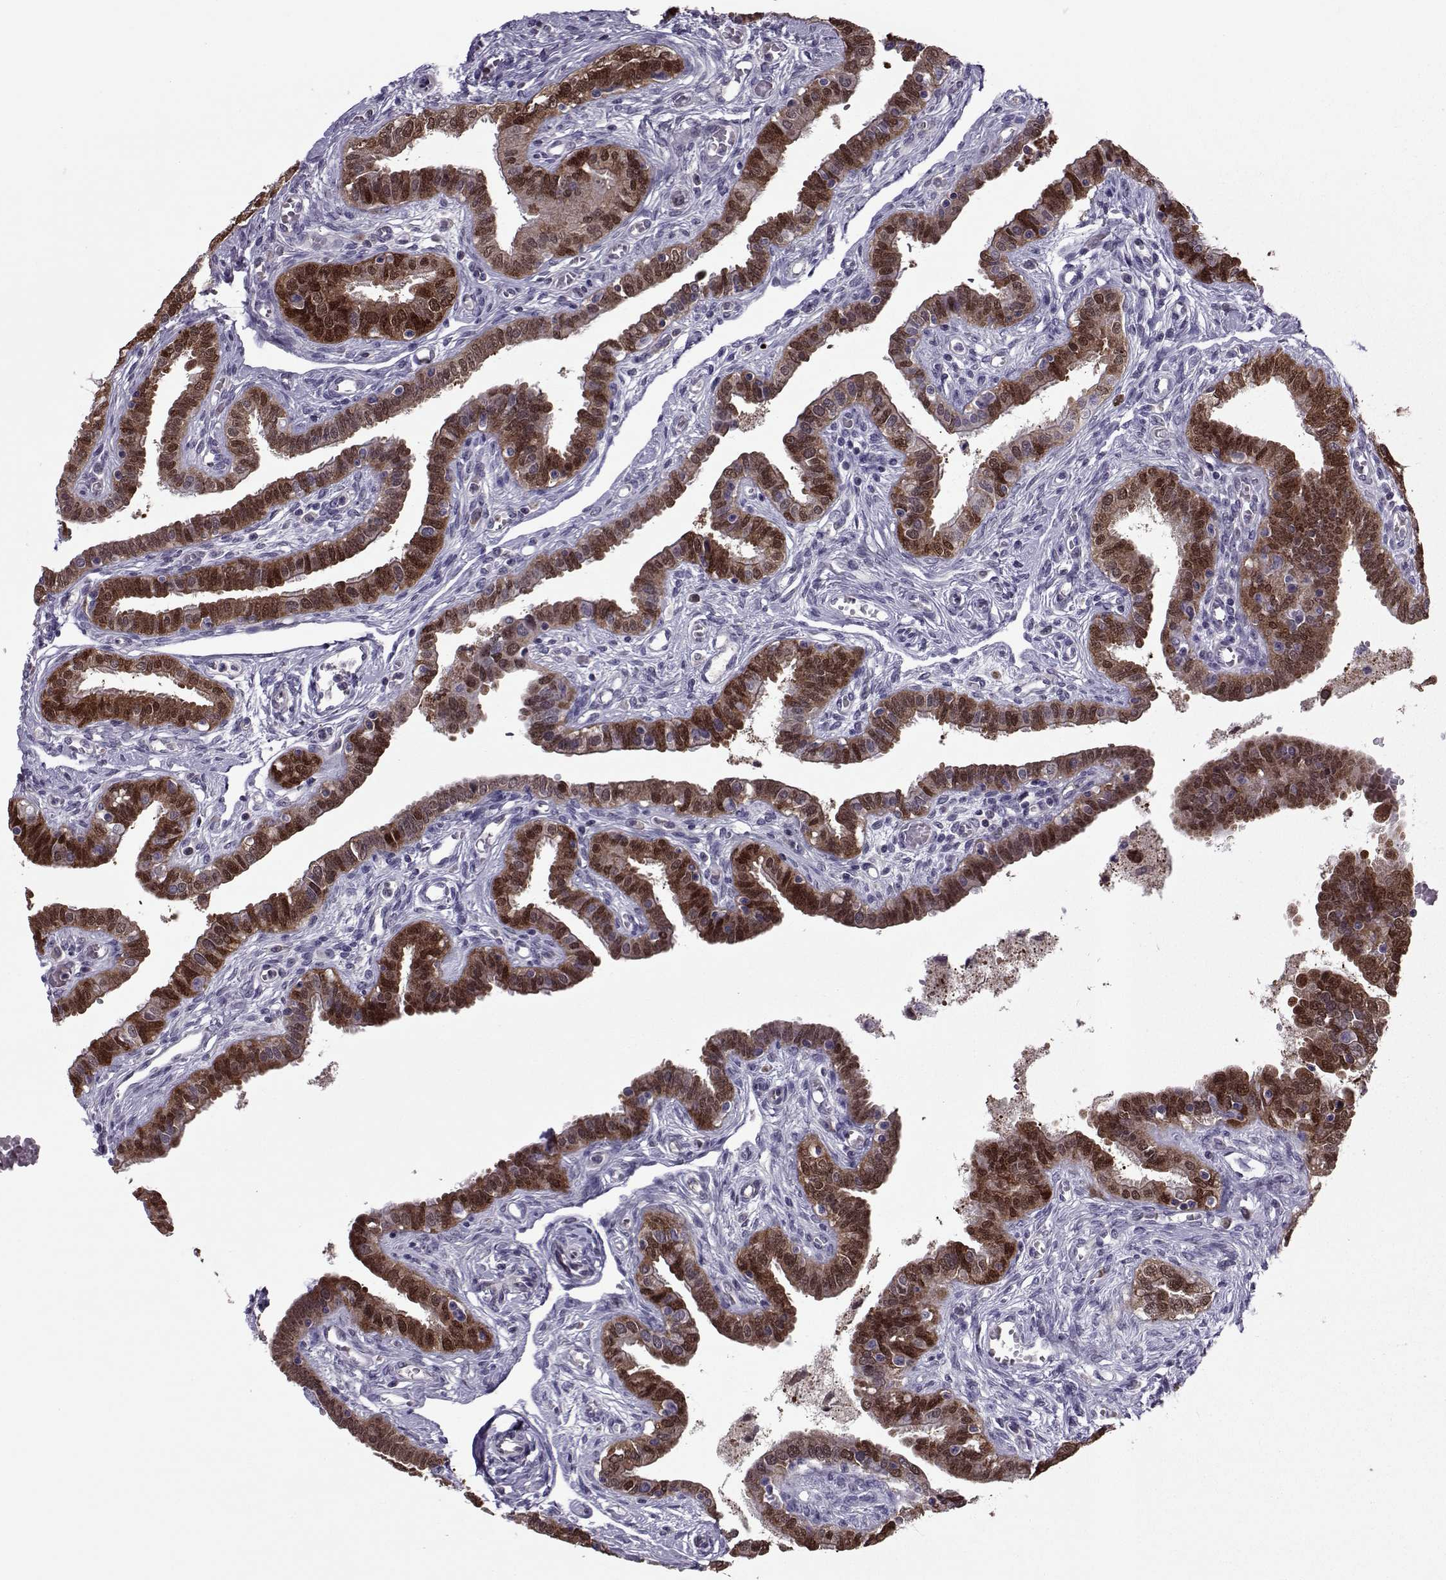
{"staining": {"intensity": "strong", "quantity": ">75%", "location": "cytoplasmic/membranous,nuclear"}, "tissue": "fallopian tube", "cell_type": "Glandular cells", "image_type": "normal", "snomed": [{"axis": "morphology", "description": "Normal tissue, NOS"}, {"axis": "morphology", "description": "Carcinoma, endometroid"}, {"axis": "topography", "description": "Fallopian tube"}, {"axis": "topography", "description": "Ovary"}], "caption": "Immunohistochemistry (IHC) image of normal fallopian tube: fallopian tube stained using IHC reveals high levels of strong protein expression localized specifically in the cytoplasmic/membranous,nuclear of glandular cells, appearing as a cytoplasmic/membranous,nuclear brown color.", "gene": "ASRGL1", "patient": {"sex": "female", "age": 42}}